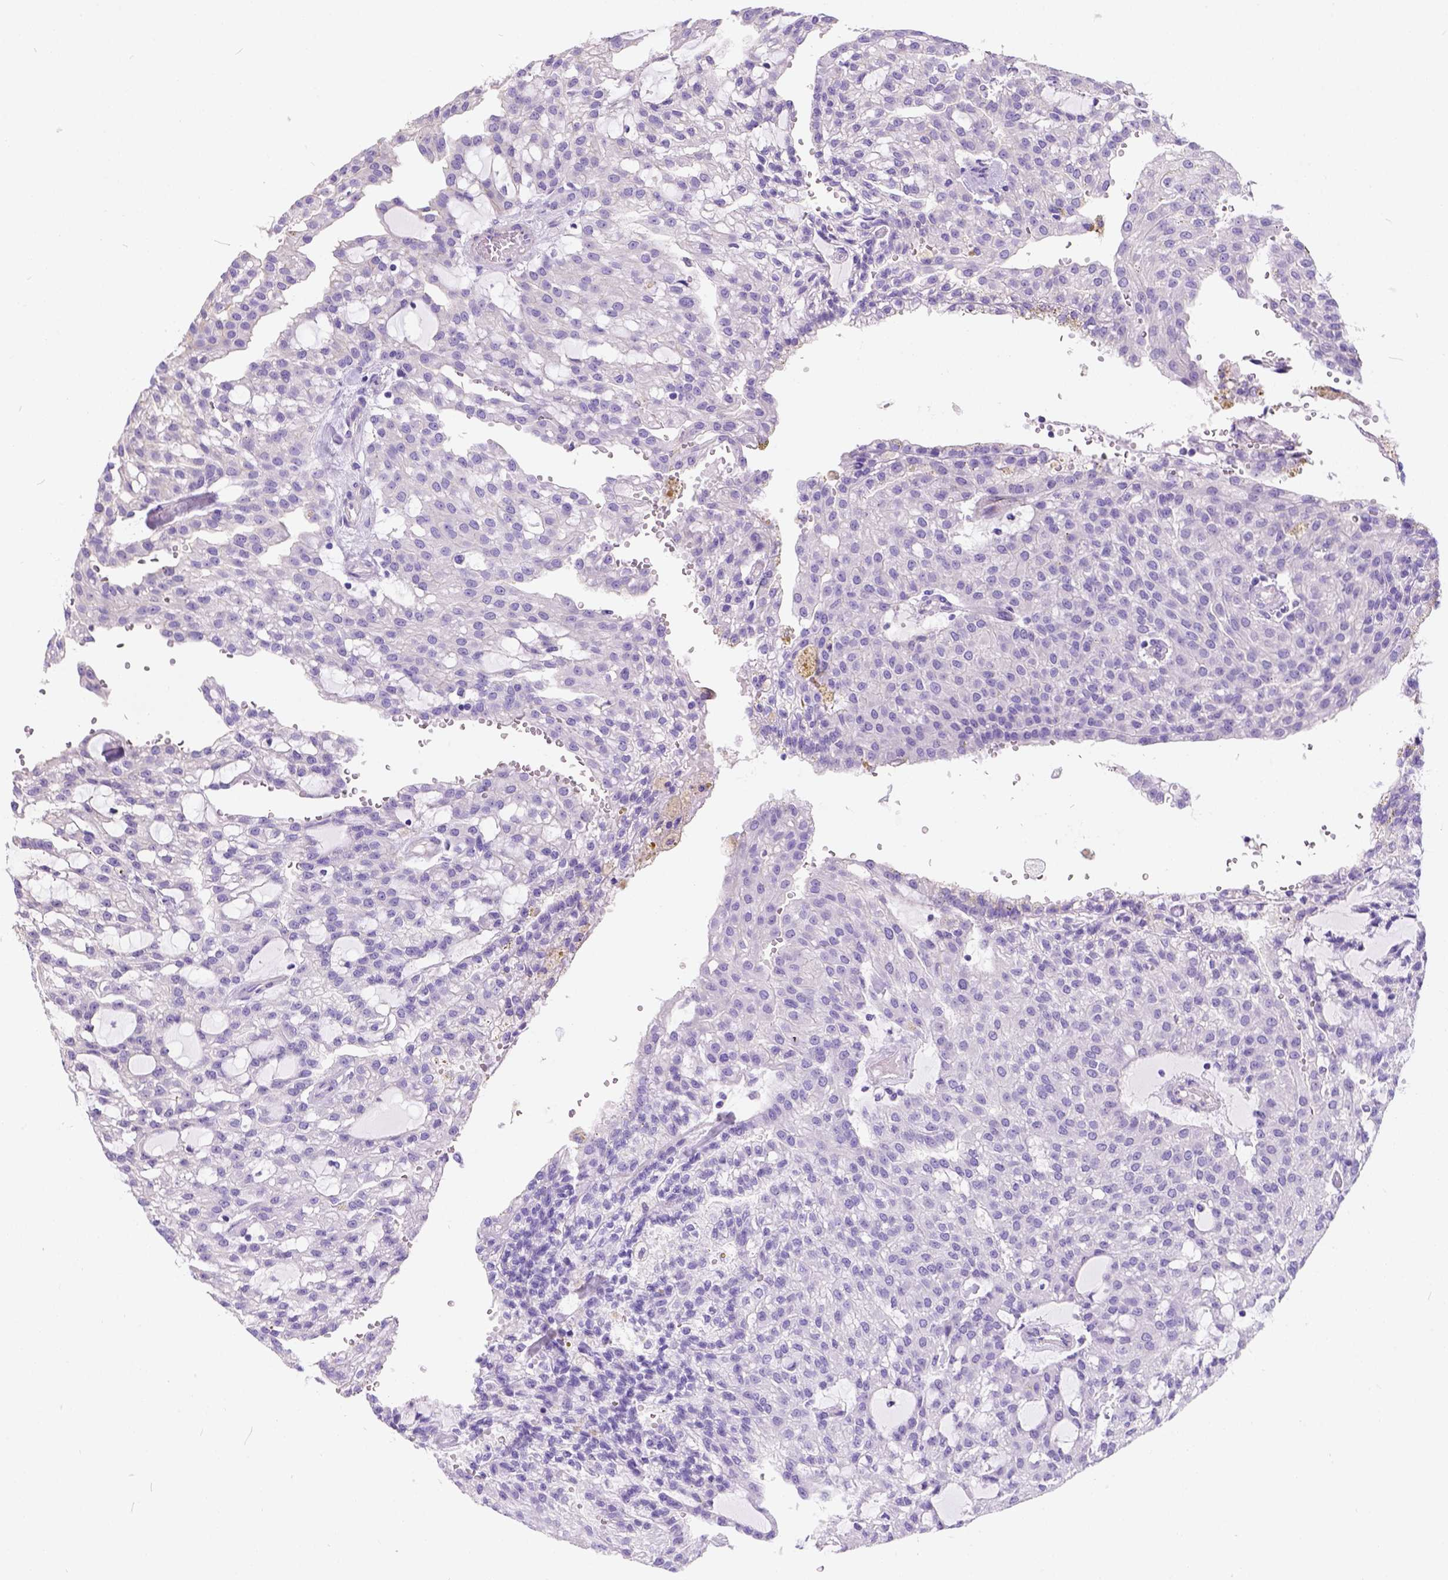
{"staining": {"intensity": "negative", "quantity": "none", "location": "none"}, "tissue": "renal cancer", "cell_type": "Tumor cells", "image_type": "cancer", "snomed": [{"axis": "morphology", "description": "Adenocarcinoma, NOS"}, {"axis": "topography", "description": "Kidney"}], "caption": "Immunohistochemistry (IHC) image of human renal adenocarcinoma stained for a protein (brown), which shows no staining in tumor cells.", "gene": "PHF7", "patient": {"sex": "male", "age": 63}}